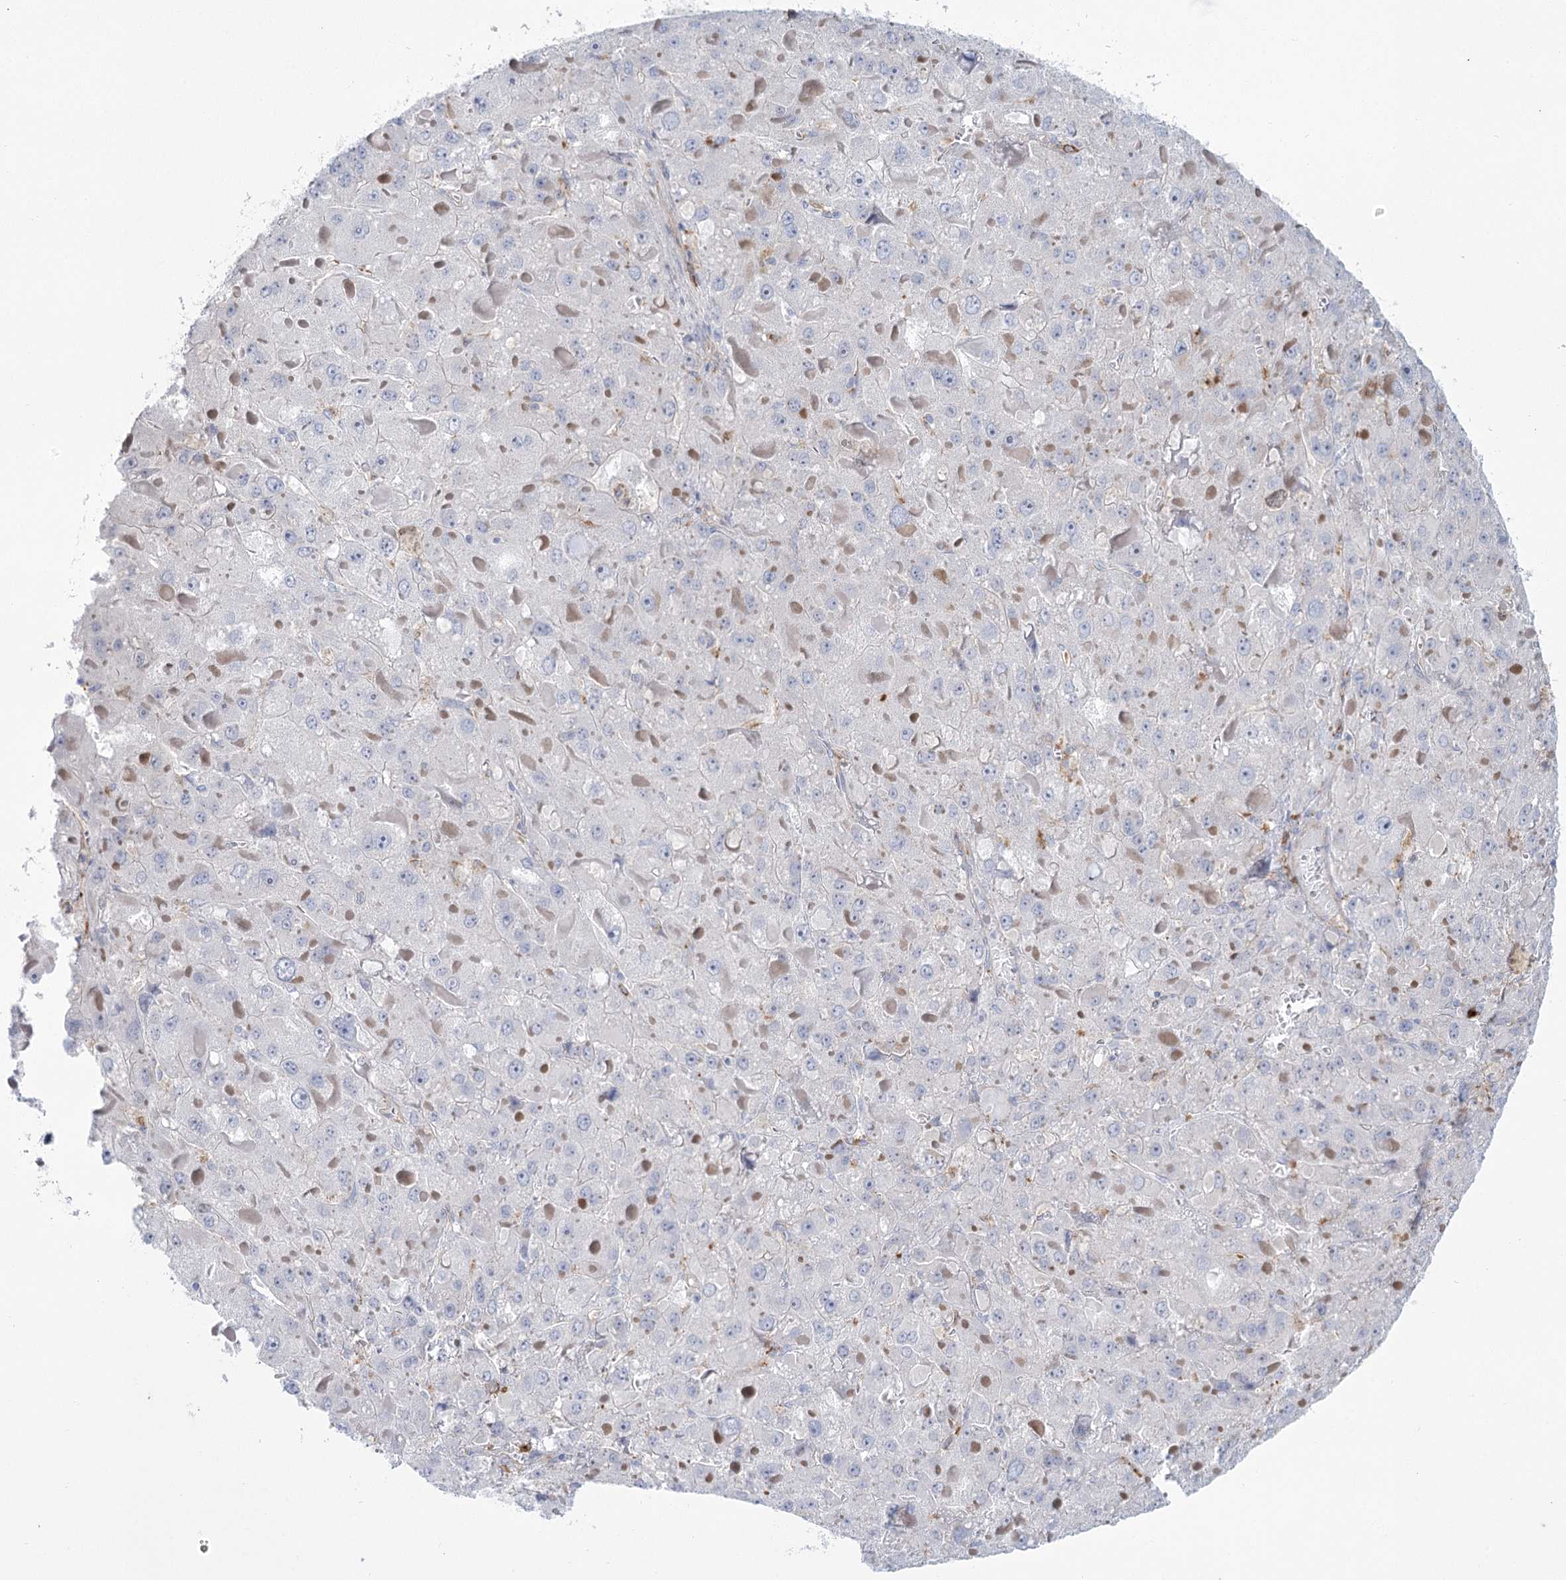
{"staining": {"intensity": "negative", "quantity": "none", "location": "none"}, "tissue": "liver cancer", "cell_type": "Tumor cells", "image_type": "cancer", "snomed": [{"axis": "morphology", "description": "Carcinoma, Hepatocellular, NOS"}, {"axis": "topography", "description": "Liver"}], "caption": "The image displays no staining of tumor cells in liver cancer. (DAB (3,3'-diaminobenzidine) immunohistochemistry (IHC) visualized using brightfield microscopy, high magnification).", "gene": "CCDC88A", "patient": {"sex": "female", "age": 73}}